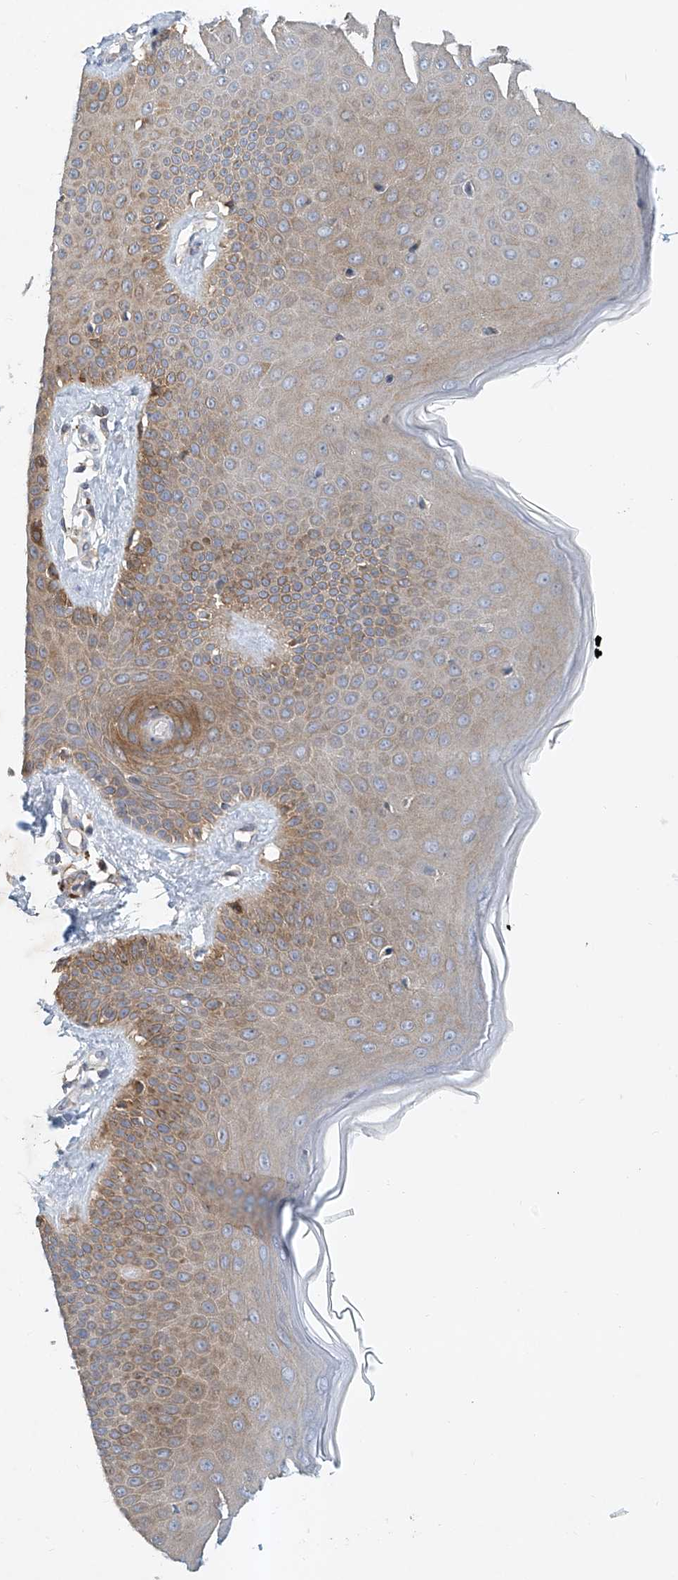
{"staining": {"intensity": "weak", "quantity": ">75%", "location": "cytoplasmic/membranous"}, "tissue": "skin", "cell_type": "Fibroblasts", "image_type": "normal", "snomed": [{"axis": "morphology", "description": "Normal tissue, NOS"}, {"axis": "topography", "description": "Skin"}], "caption": "Fibroblasts reveal weak cytoplasmic/membranous positivity in approximately >75% of cells in normal skin. Nuclei are stained in blue.", "gene": "CARMIL1", "patient": {"sex": "male", "age": 52}}